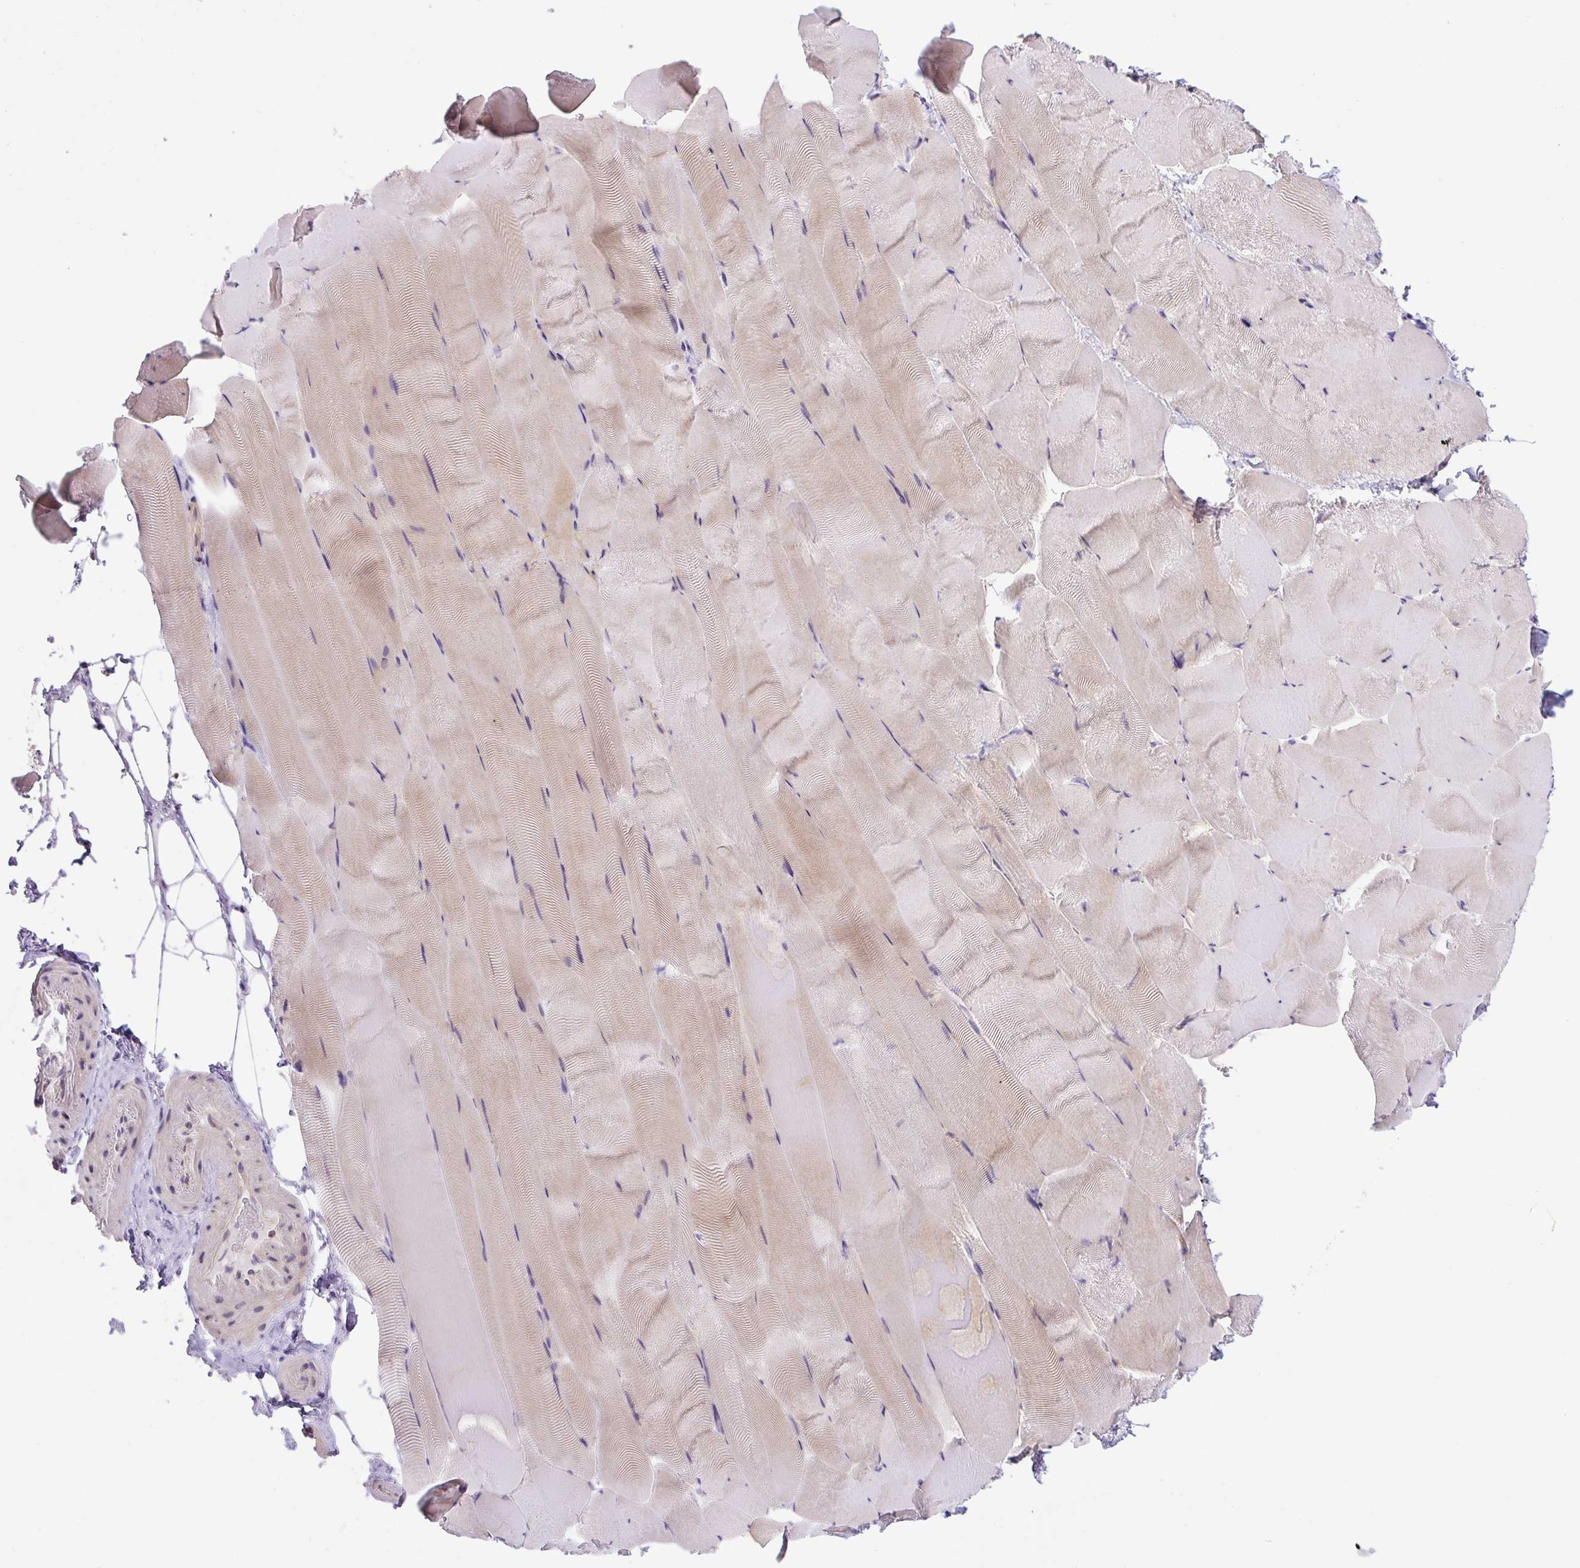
{"staining": {"intensity": "weak", "quantity": "25%-75%", "location": "cytoplasmic/membranous"}, "tissue": "skeletal muscle", "cell_type": "Myocytes", "image_type": "normal", "snomed": [{"axis": "morphology", "description": "Normal tissue, NOS"}, {"axis": "topography", "description": "Skeletal muscle"}], "caption": "IHC staining of benign skeletal muscle, which displays low levels of weak cytoplasmic/membranous positivity in about 25%-75% of myocytes indicating weak cytoplasmic/membranous protein staining. The staining was performed using DAB (3,3'-diaminobenzidine) (brown) for protein detection and nuclei were counterstained in hematoxylin (blue).", "gene": "ADAMTS19", "patient": {"sex": "female", "age": 64}}